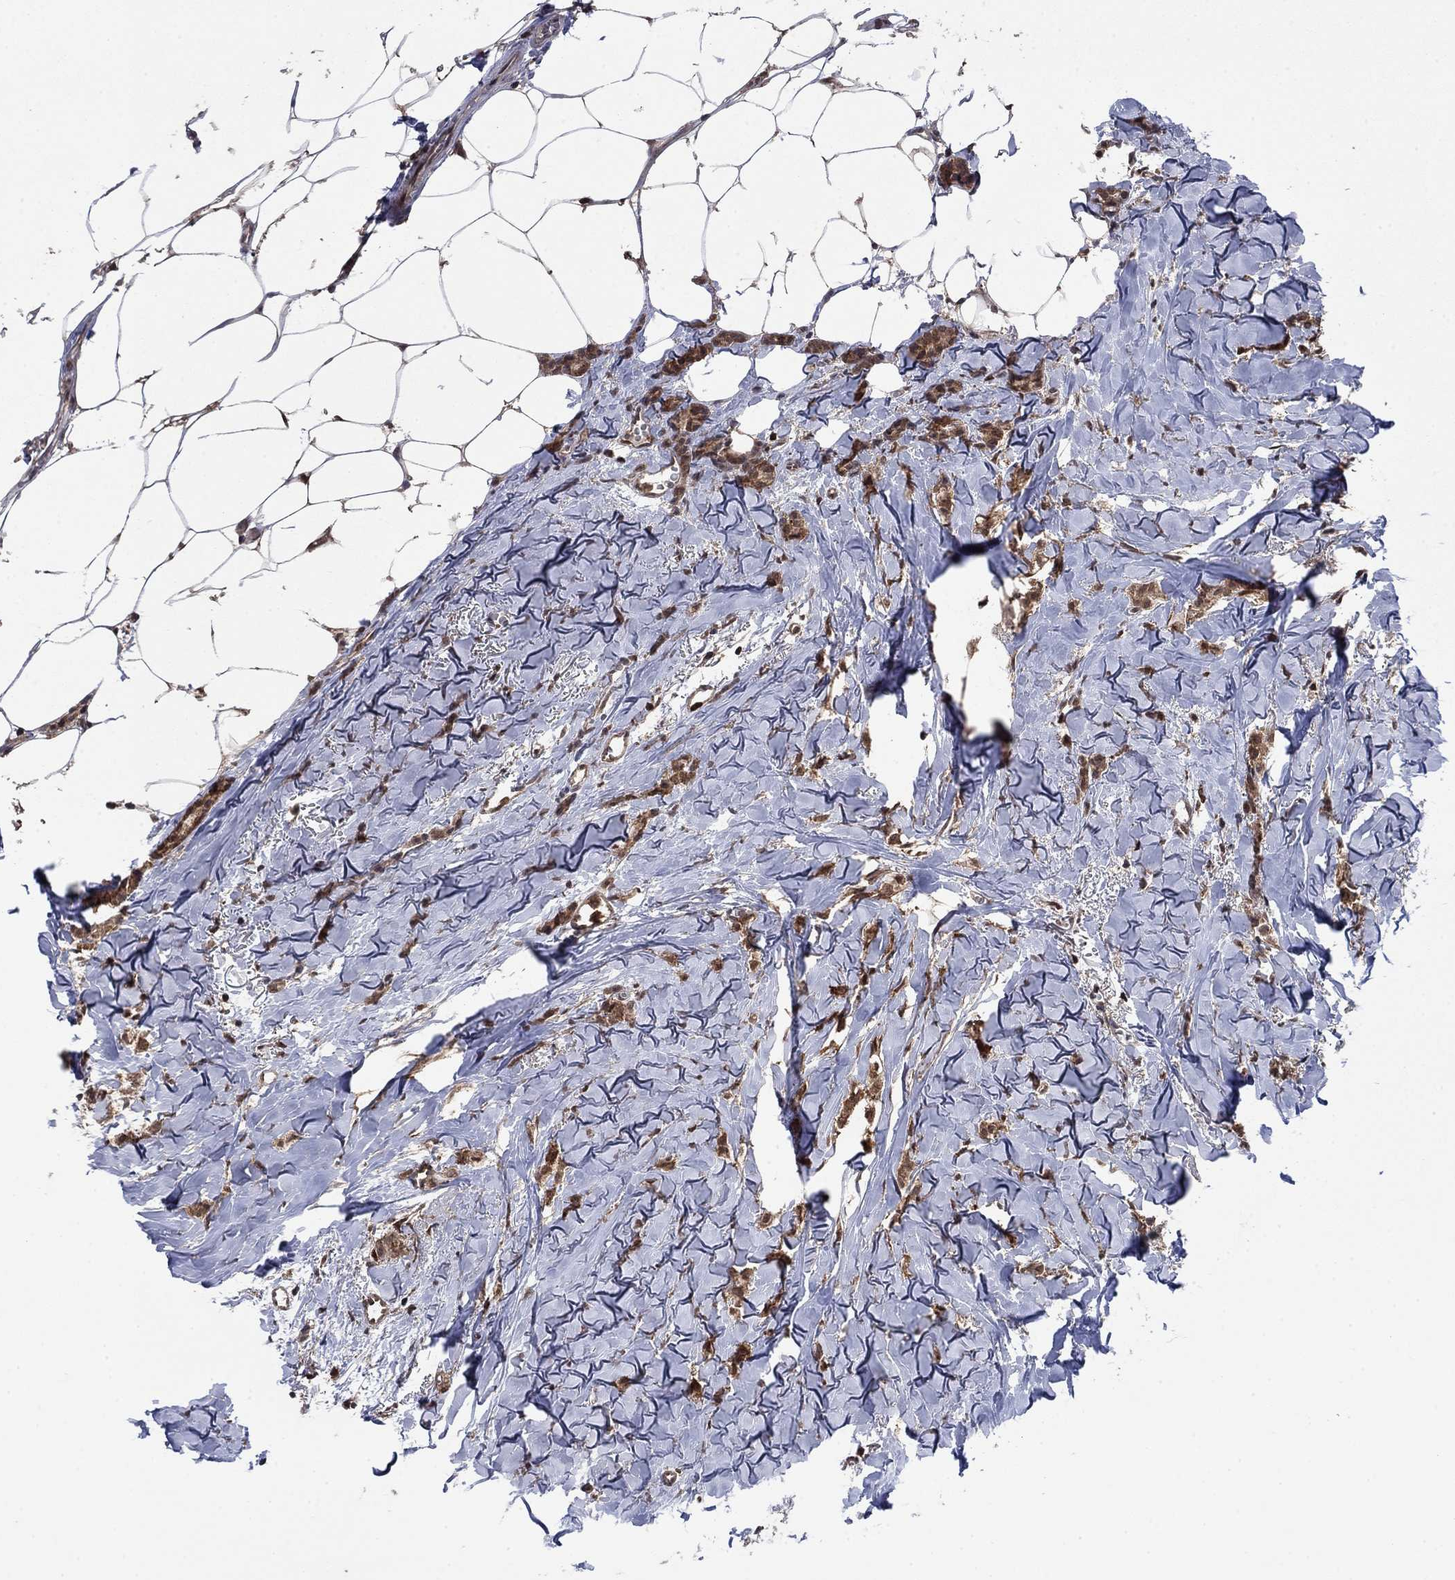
{"staining": {"intensity": "moderate", "quantity": ">75%", "location": "cytoplasmic/membranous"}, "tissue": "breast cancer", "cell_type": "Tumor cells", "image_type": "cancer", "snomed": [{"axis": "morphology", "description": "Duct carcinoma"}, {"axis": "topography", "description": "Breast"}], "caption": "DAB immunohistochemical staining of breast cancer demonstrates moderate cytoplasmic/membranous protein staining in approximately >75% of tumor cells.", "gene": "CACYBP", "patient": {"sex": "female", "age": 85}}